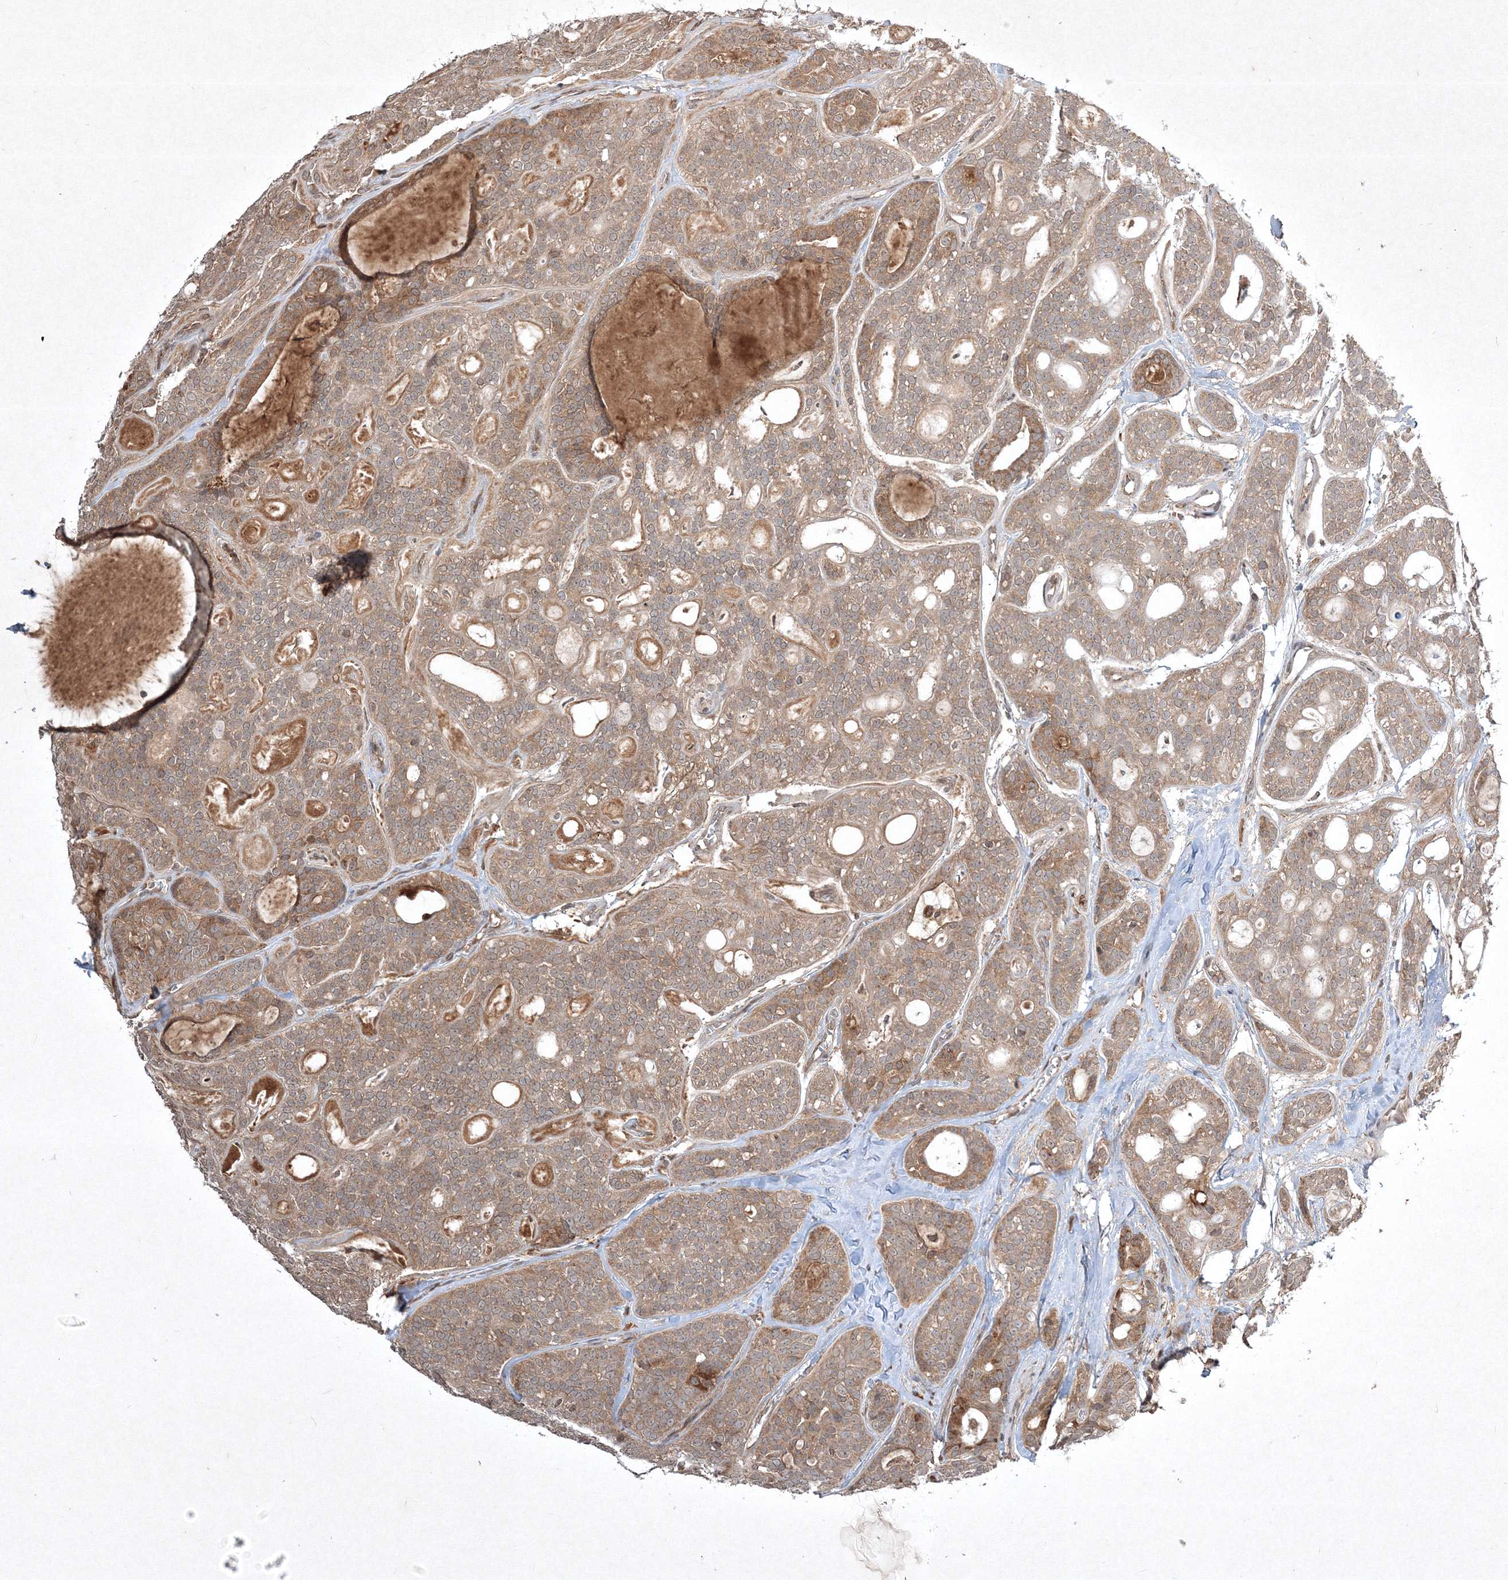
{"staining": {"intensity": "weak", "quantity": ">75%", "location": "cytoplasmic/membranous"}, "tissue": "head and neck cancer", "cell_type": "Tumor cells", "image_type": "cancer", "snomed": [{"axis": "morphology", "description": "Adenocarcinoma, NOS"}, {"axis": "topography", "description": "Head-Neck"}], "caption": "Adenocarcinoma (head and neck) stained for a protein (brown) displays weak cytoplasmic/membranous positive expression in about >75% of tumor cells.", "gene": "PLTP", "patient": {"sex": "male", "age": 66}}